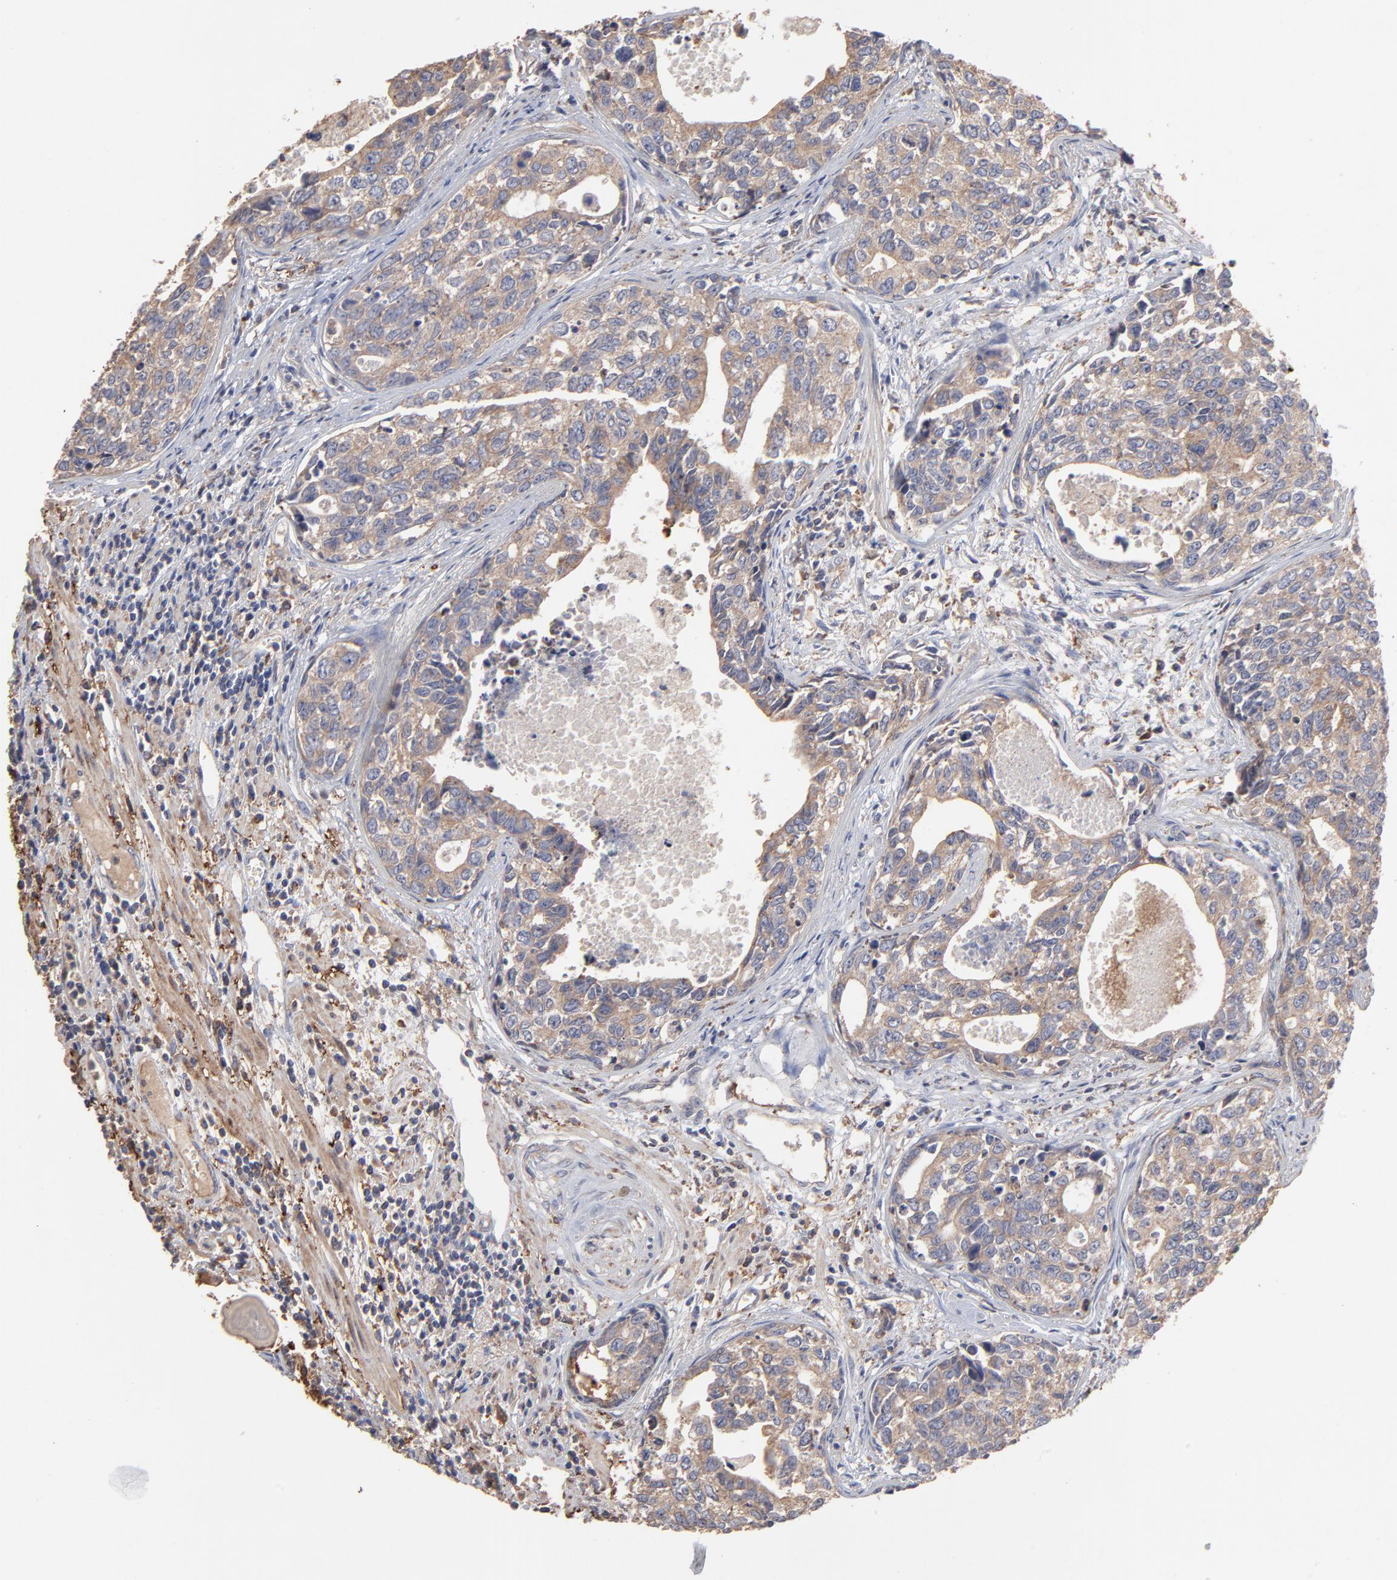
{"staining": {"intensity": "moderate", "quantity": ">75%", "location": "cytoplasmic/membranous"}, "tissue": "urothelial cancer", "cell_type": "Tumor cells", "image_type": "cancer", "snomed": [{"axis": "morphology", "description": "Urothelial carcinoma, High grade"}, {"axis": "topography", "description": "Urinary bladder"}], "caption": "High-magnification brightfield microscopy of urothelial cancer stained with DAB (3,3'-diaminobenzidine) (brown) and counterstained with hematoxylin (blue). tumor cells exhibit moderate cytoplasmic/membranous positivity is identified in about>75% of cells. (DAB (3,3'-diaminobenzidine) = brown stain, brightfield microscopy at high magnification).", "gene": "TANGO2", "patient": {"sex": "male", "age": 81}}